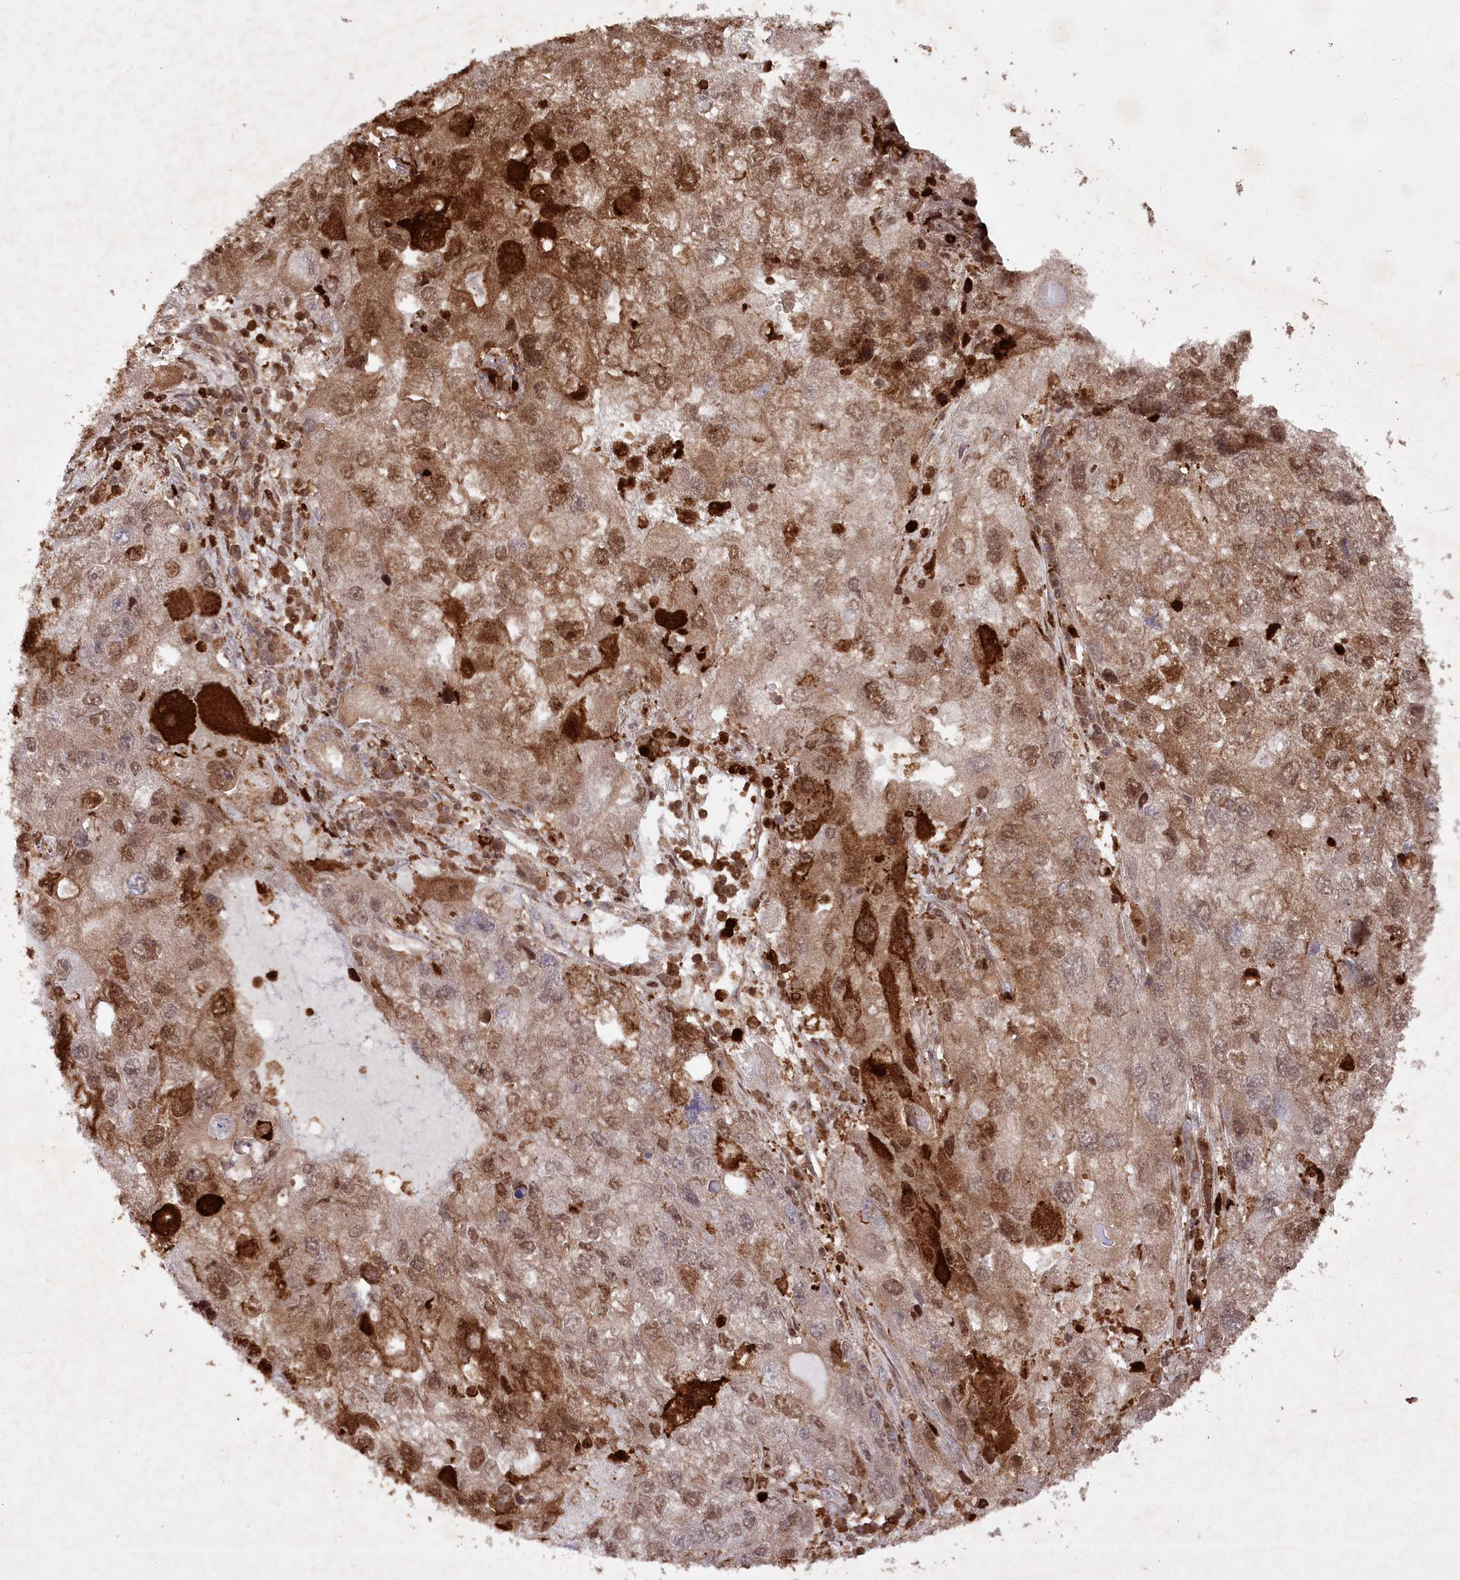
{"staining": {"intensity": "strong", "quantity": "25%-75%", "location": "cytoplasmic/membranous"}, "tissue": "endometrial cancer", "cell_type": "Tumor cells", "image_type": "cancer", "snomed": [{"axis": "morphology", "description": "Adenocarcinoma, NOS"}, {"axis": "topography", "description": "Endometrium"}], "caption": "Immunohistochemistry (DAB) staining of adenocarcinoma (endometrial) exhibits strong cytoplasmic/membranous protein positivity in approximately 25%-75% of tumor cells.", "gene": "LSG1", "patient": {"sex": "female", "age": 49}}